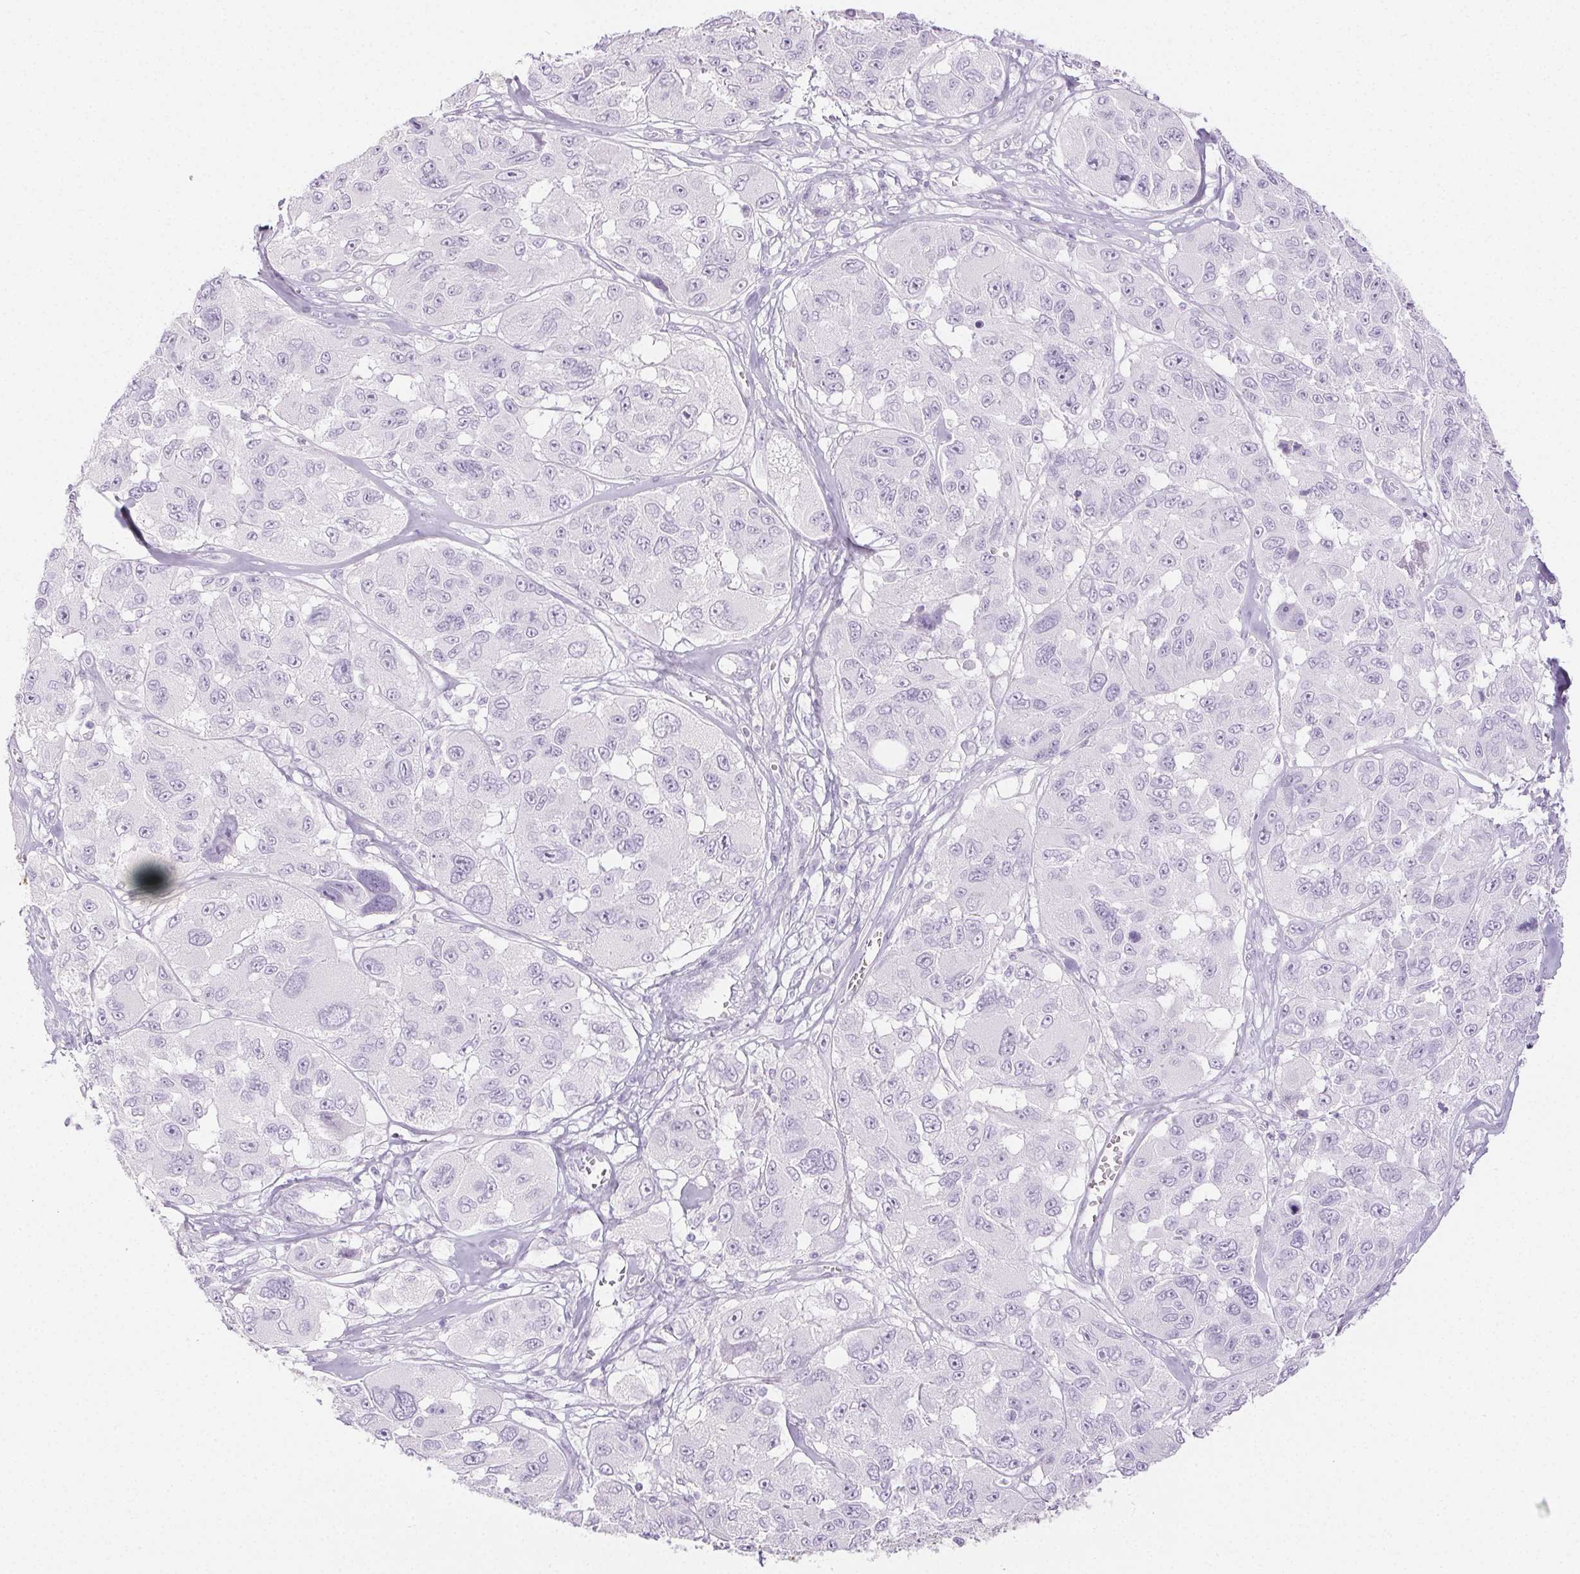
{"staining": {"intensity": "negative", "quantity": "none", "location": "none"}, "tissue": "melanoma", "cell_type": "Tumor cells", "image_type": "cancer", "snomed": [{"axis": "morphology", "description": "Malignant melanoma, NOS"}, {"axis": "topography", "description": "Skin"}], "caption": "Immunohistochemistry (IHC) micrograph of melanoma stained for a protein (brown), which displays no expression in tumor cells. (DAB IHC, high magnification).", "gene": "SPRR3", "patient": {"sex": "female", "age": 66}}